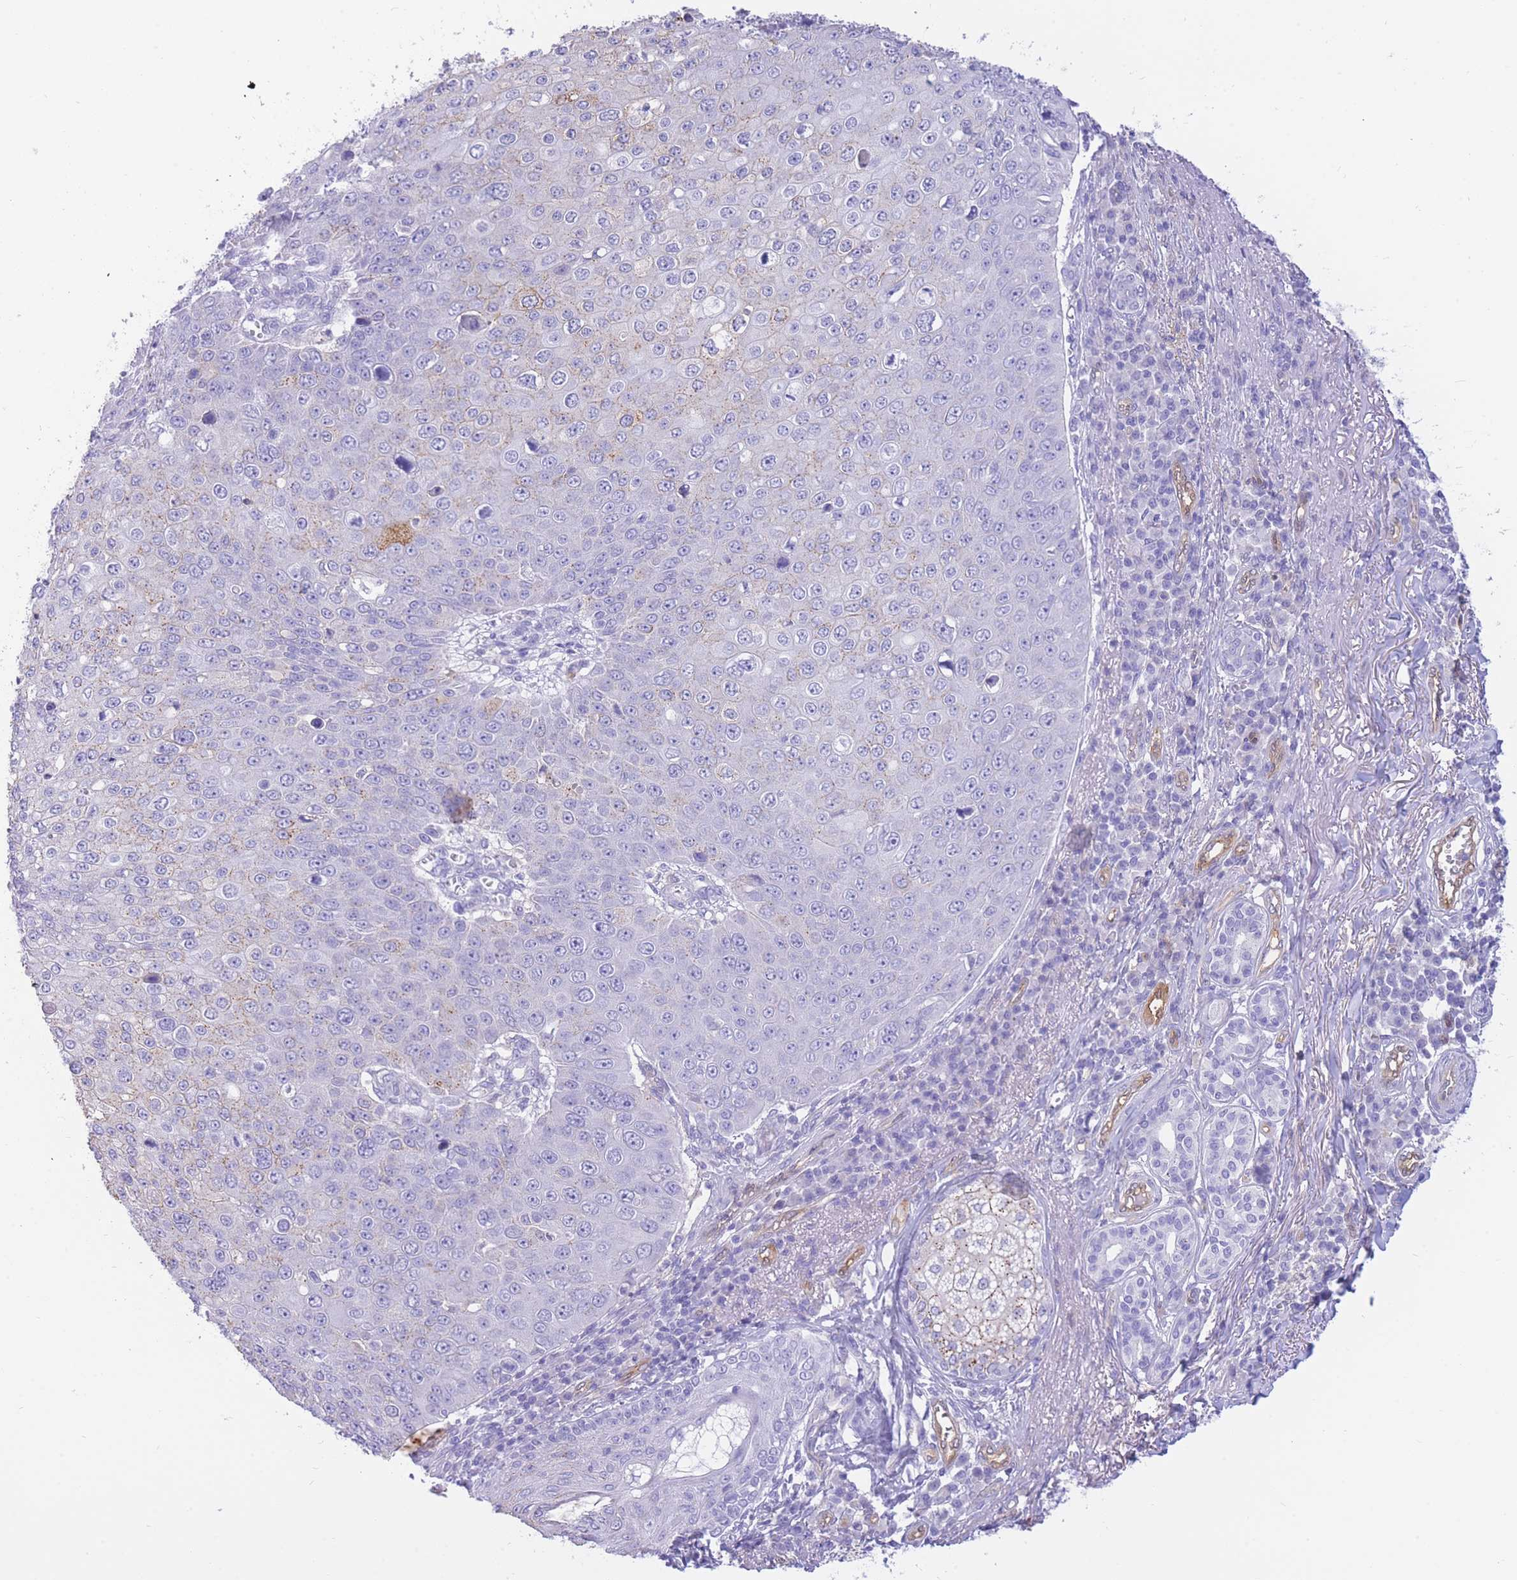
{"staining": {"intensity": "weak", "quantity": "<25%", "location": "cytoplasmic/membranous"}, "tissue": "skin cancer", "cell_type": "Tumor cells", "image_type": "cancer", "snomed": [{"axis": "morphology", "description": "Squamous cell carcinoma, NOS"}, {"axis": "topography", "description": "Skin"}], "caption": "An IHC image of skin cancer is shown. There is no staining in tumor cells of skin cancer.", "gene": "SULT1A1", "patient": {"sex": "male", "age": 71}}